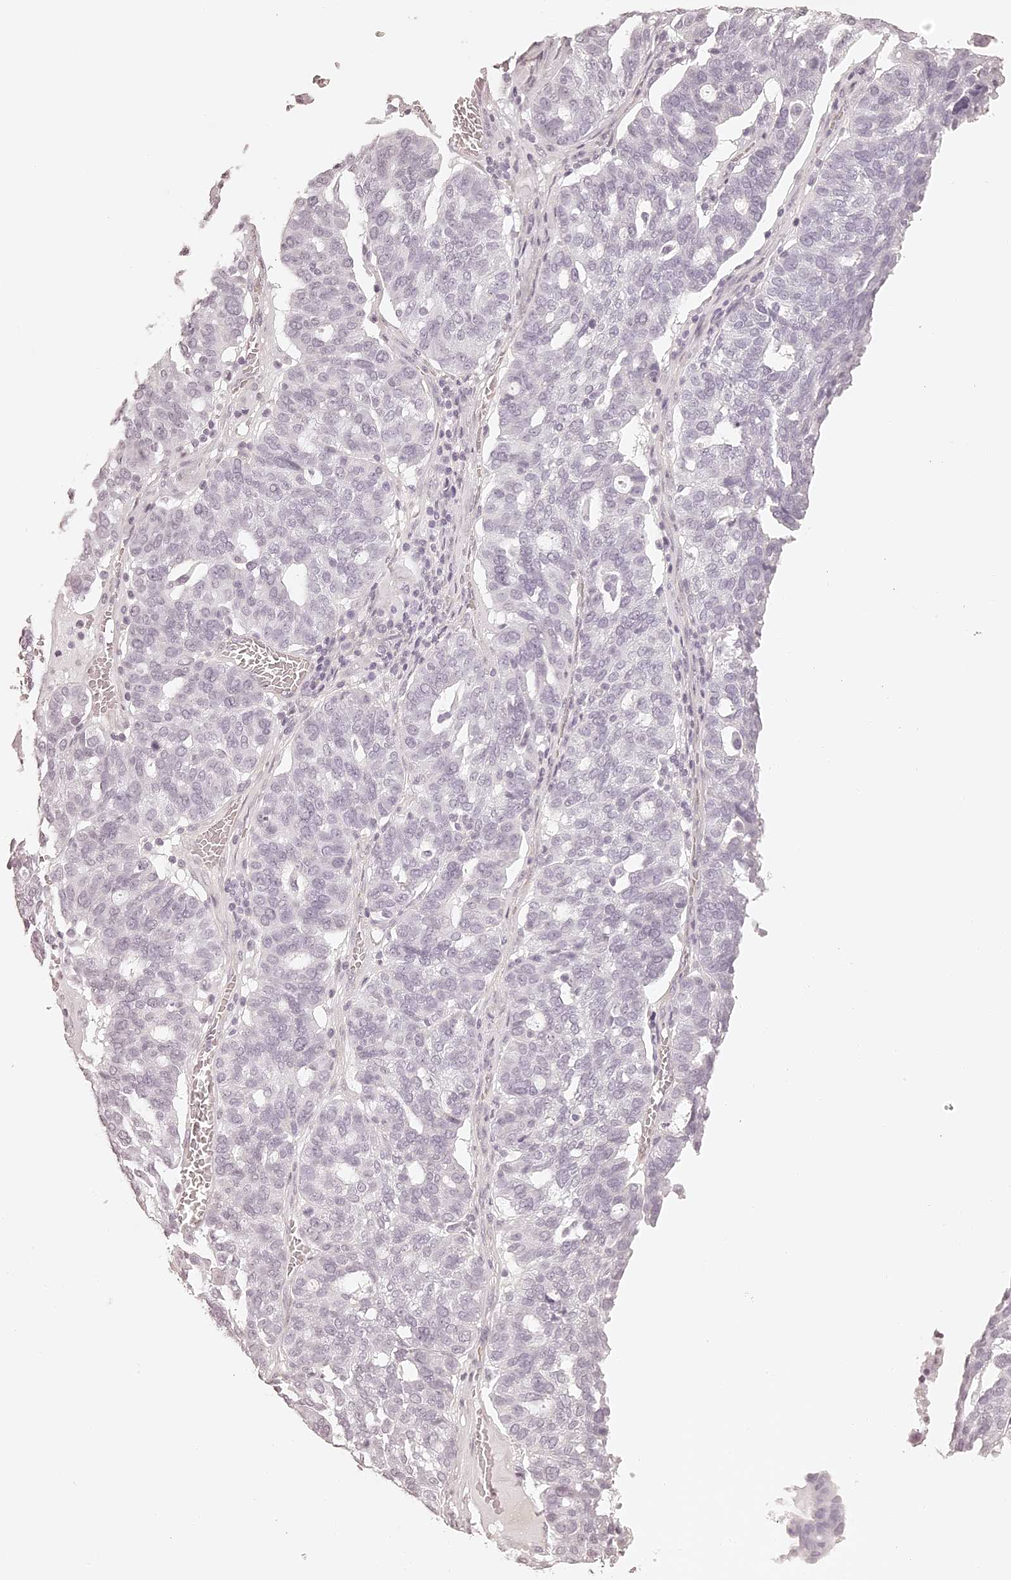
{"staining": {"intensity": "negative", "quantity": "none", "location": "none"}, "tissue": "ovarian cancer", "cell_type": "Tumor cells", "image_type": "cancer", "snomed": [{"axis": "morphology", "description": "Cystadenocarcinoma, serous, NOS"}, {"axis": "topography", "description": "Ovary"}], "caption": "This is an immunohistochemistry micrograph of serous cystadenocarcinoma (ovarian). There is no expression in tumor cells.", "gene": "ELAPOR1", "patient": {"sex": "female", "age": 59}}